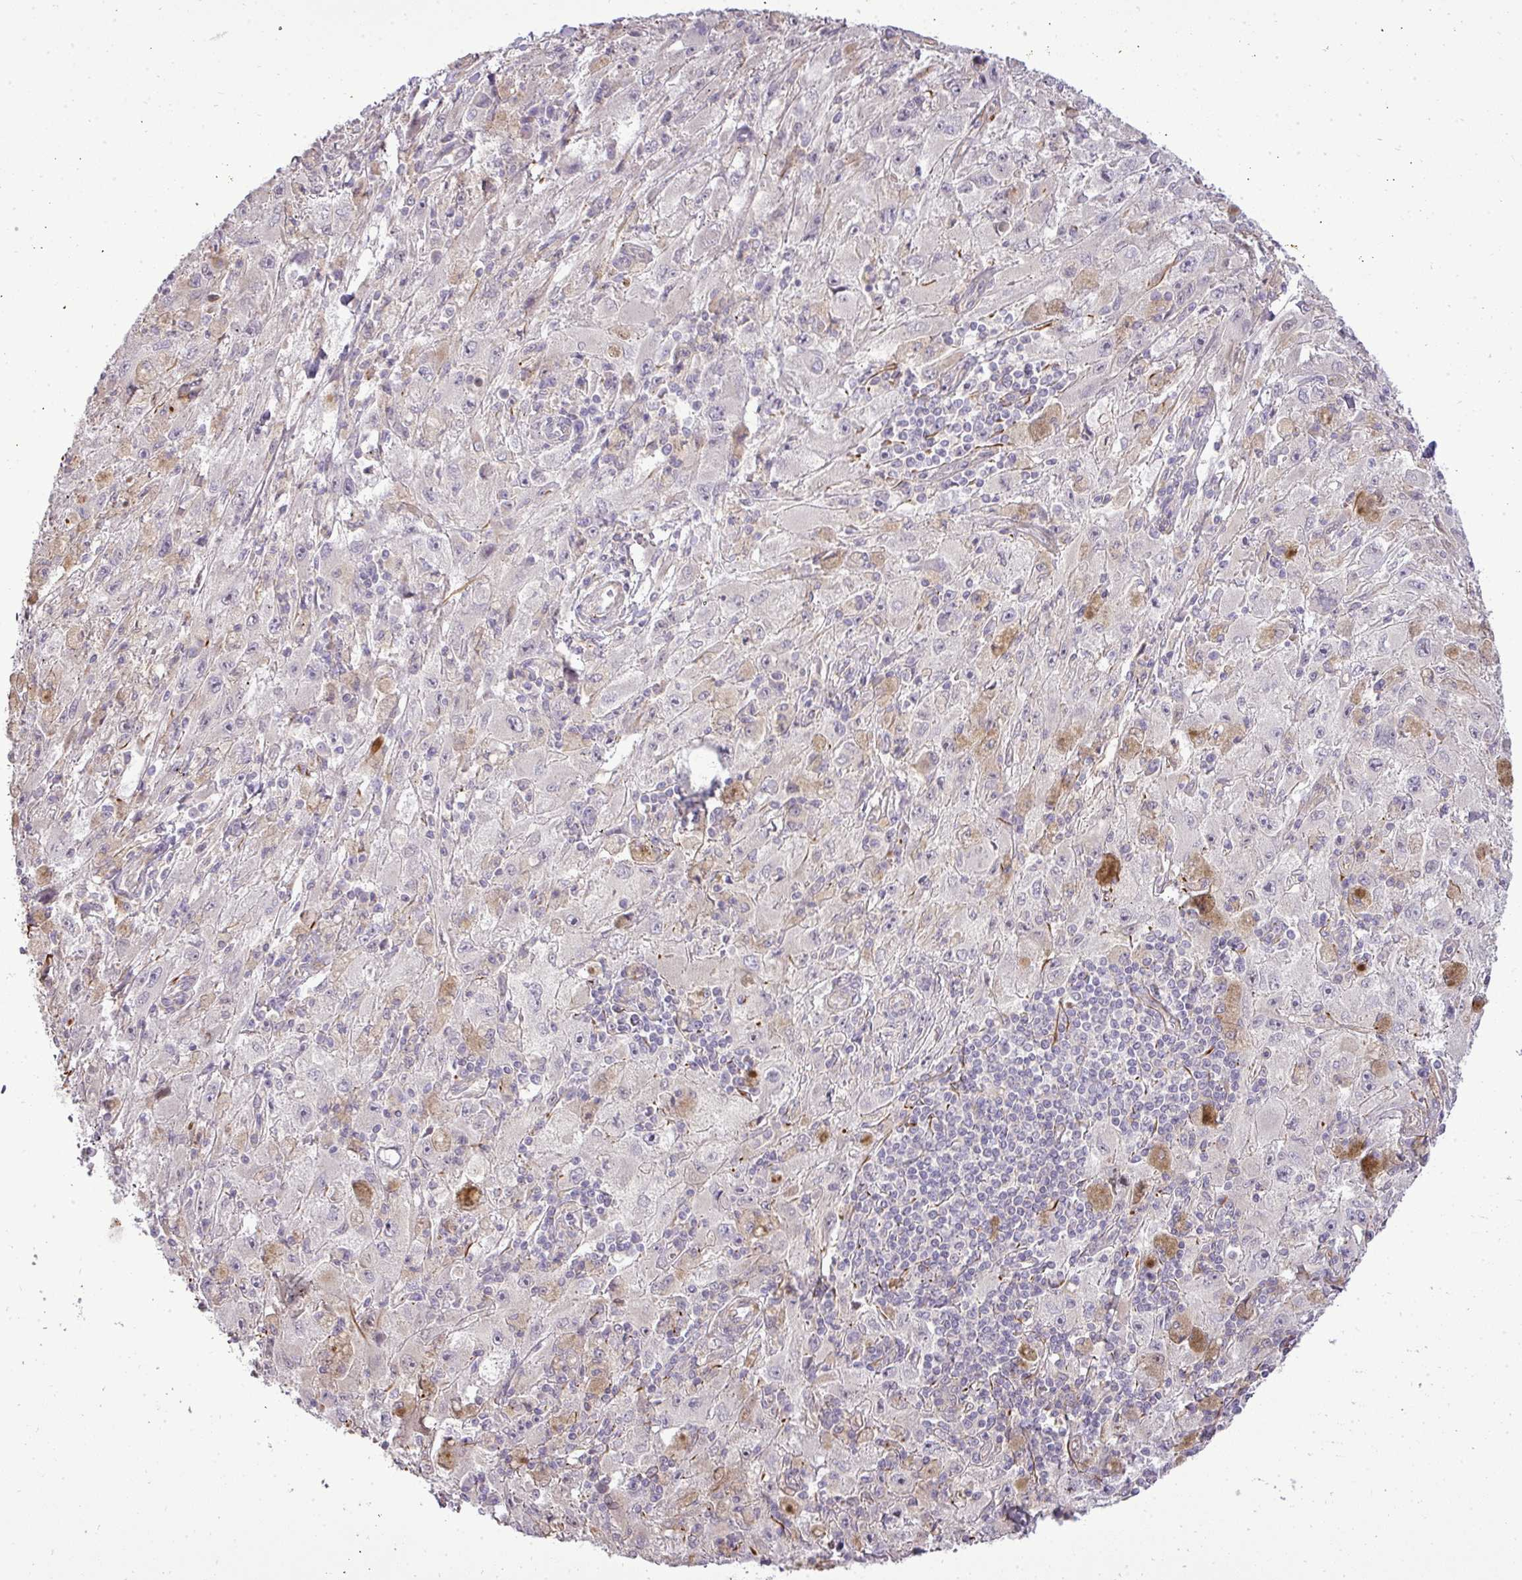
{"staining": {"intensity": "negative", "quantity": "none", "location": "none"}, "tissue": "melanoma", "cell_type": "Tumor cells", "image_type": "cancer", "snomed": [{"axis": "morphology", "description": "Malignant melanoma, Metastatic site"}, {"axis": "topography", "description": "Skin"}], "caption": "Immunohistochemistry of human malignant melanoma (metastatic site) reveals no expression in tumor cells.", "gene": "PDRG1", "patient": {"sex": "male", "age": 53}}